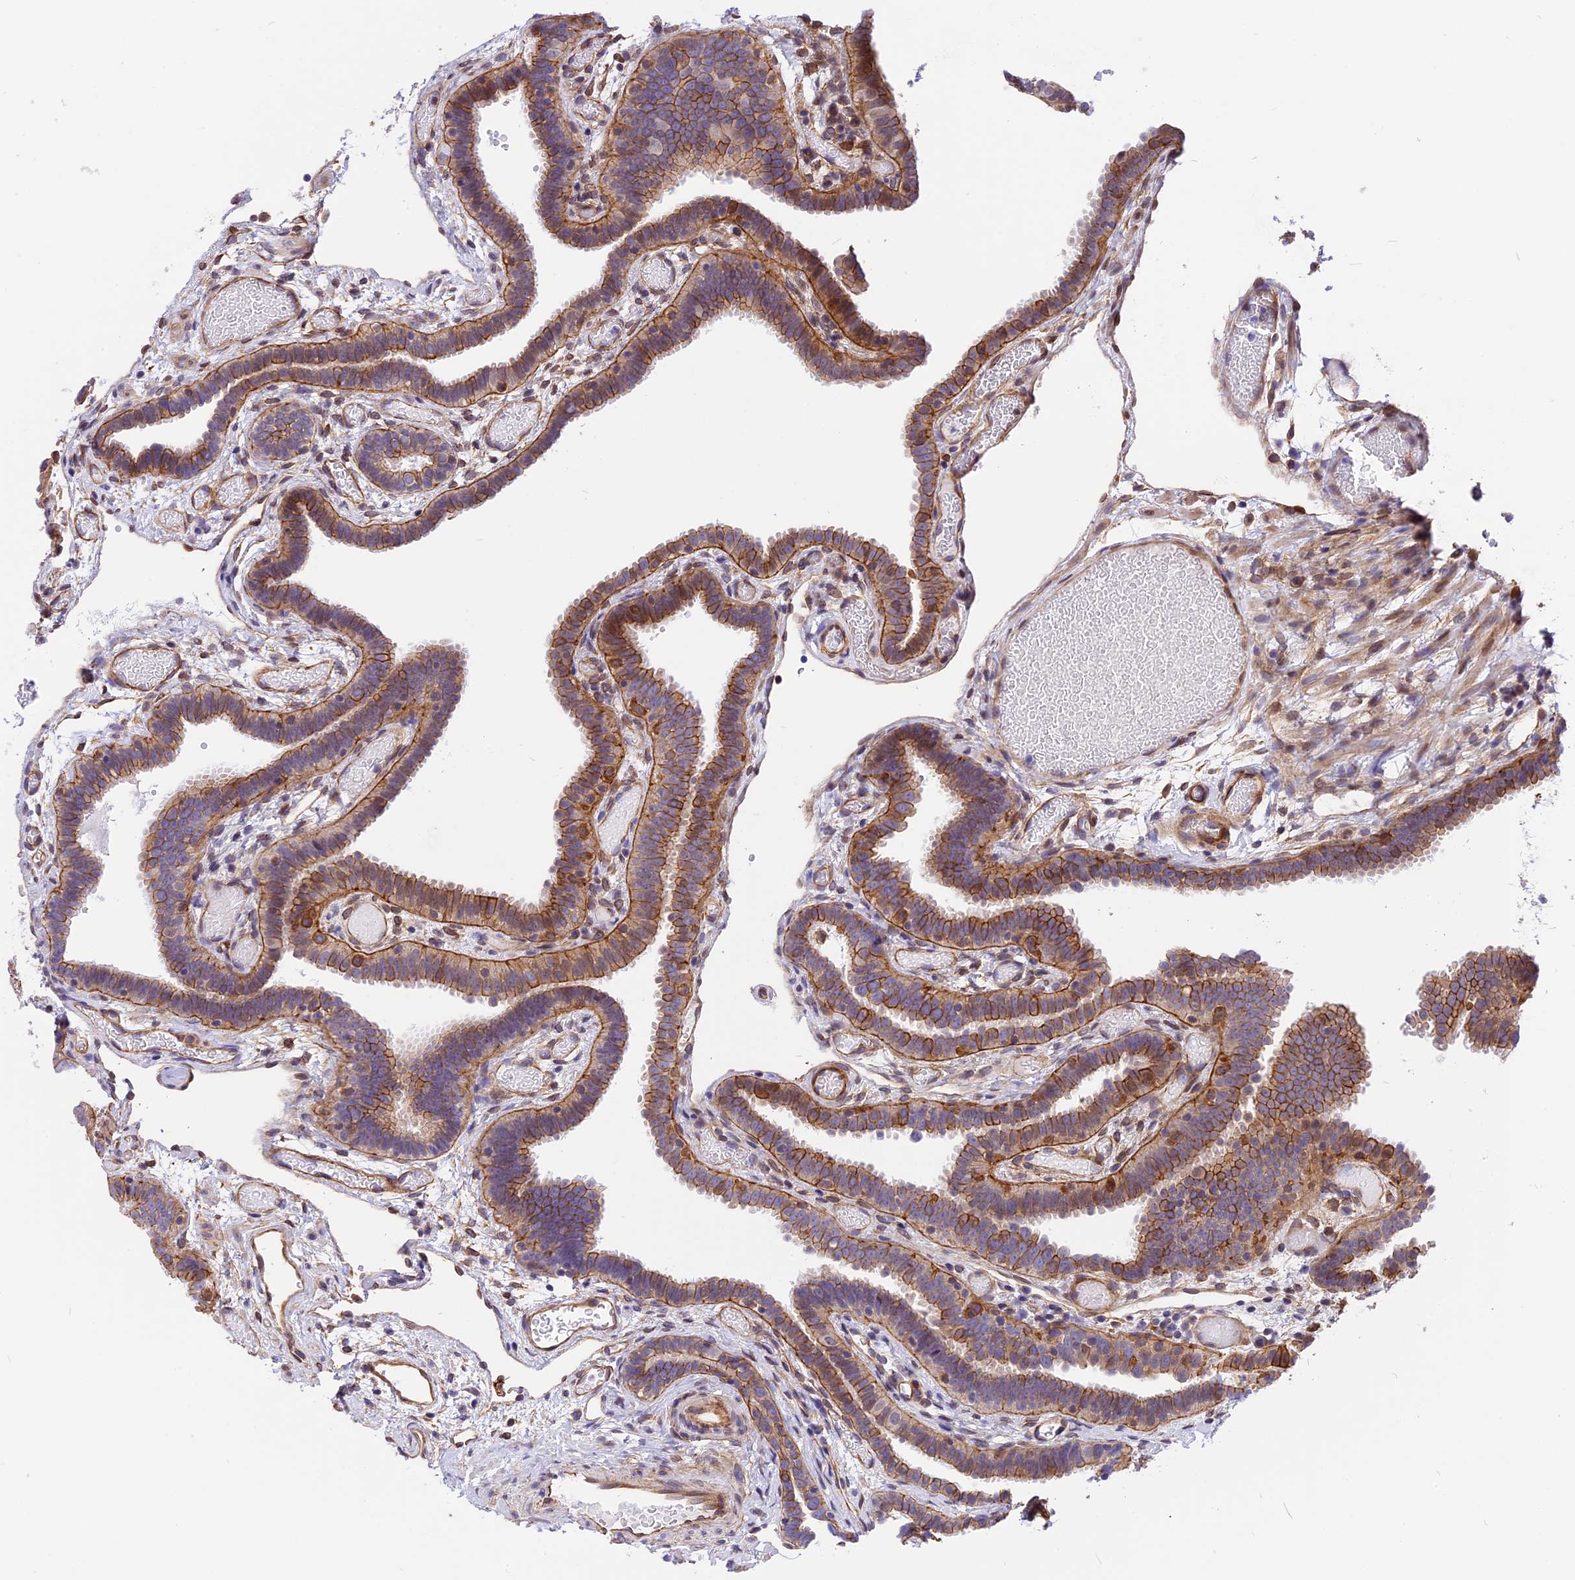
{"staining": {"intensity": "moderate", "quantity": ">75%", "location": "cytoplasmic/membranous"}, "tissue": "fallopian tube", "cell_type": "Glandular cells", "image_type": "normal", "snomed": [{"axis": "morphology", "description": "Normal tissue, NOS"}, {"axis": "topography", "description": "Fallopian tube"}], "caption": "Protein expression analysis of normal fallopian tube displays moderate cytoplasmic/membranous staining in approximately >75% of glandular cells. Nuclei are stained in blue.", "gene": "R3HDM4", "patient": {"sex": "female", "age": 37}}